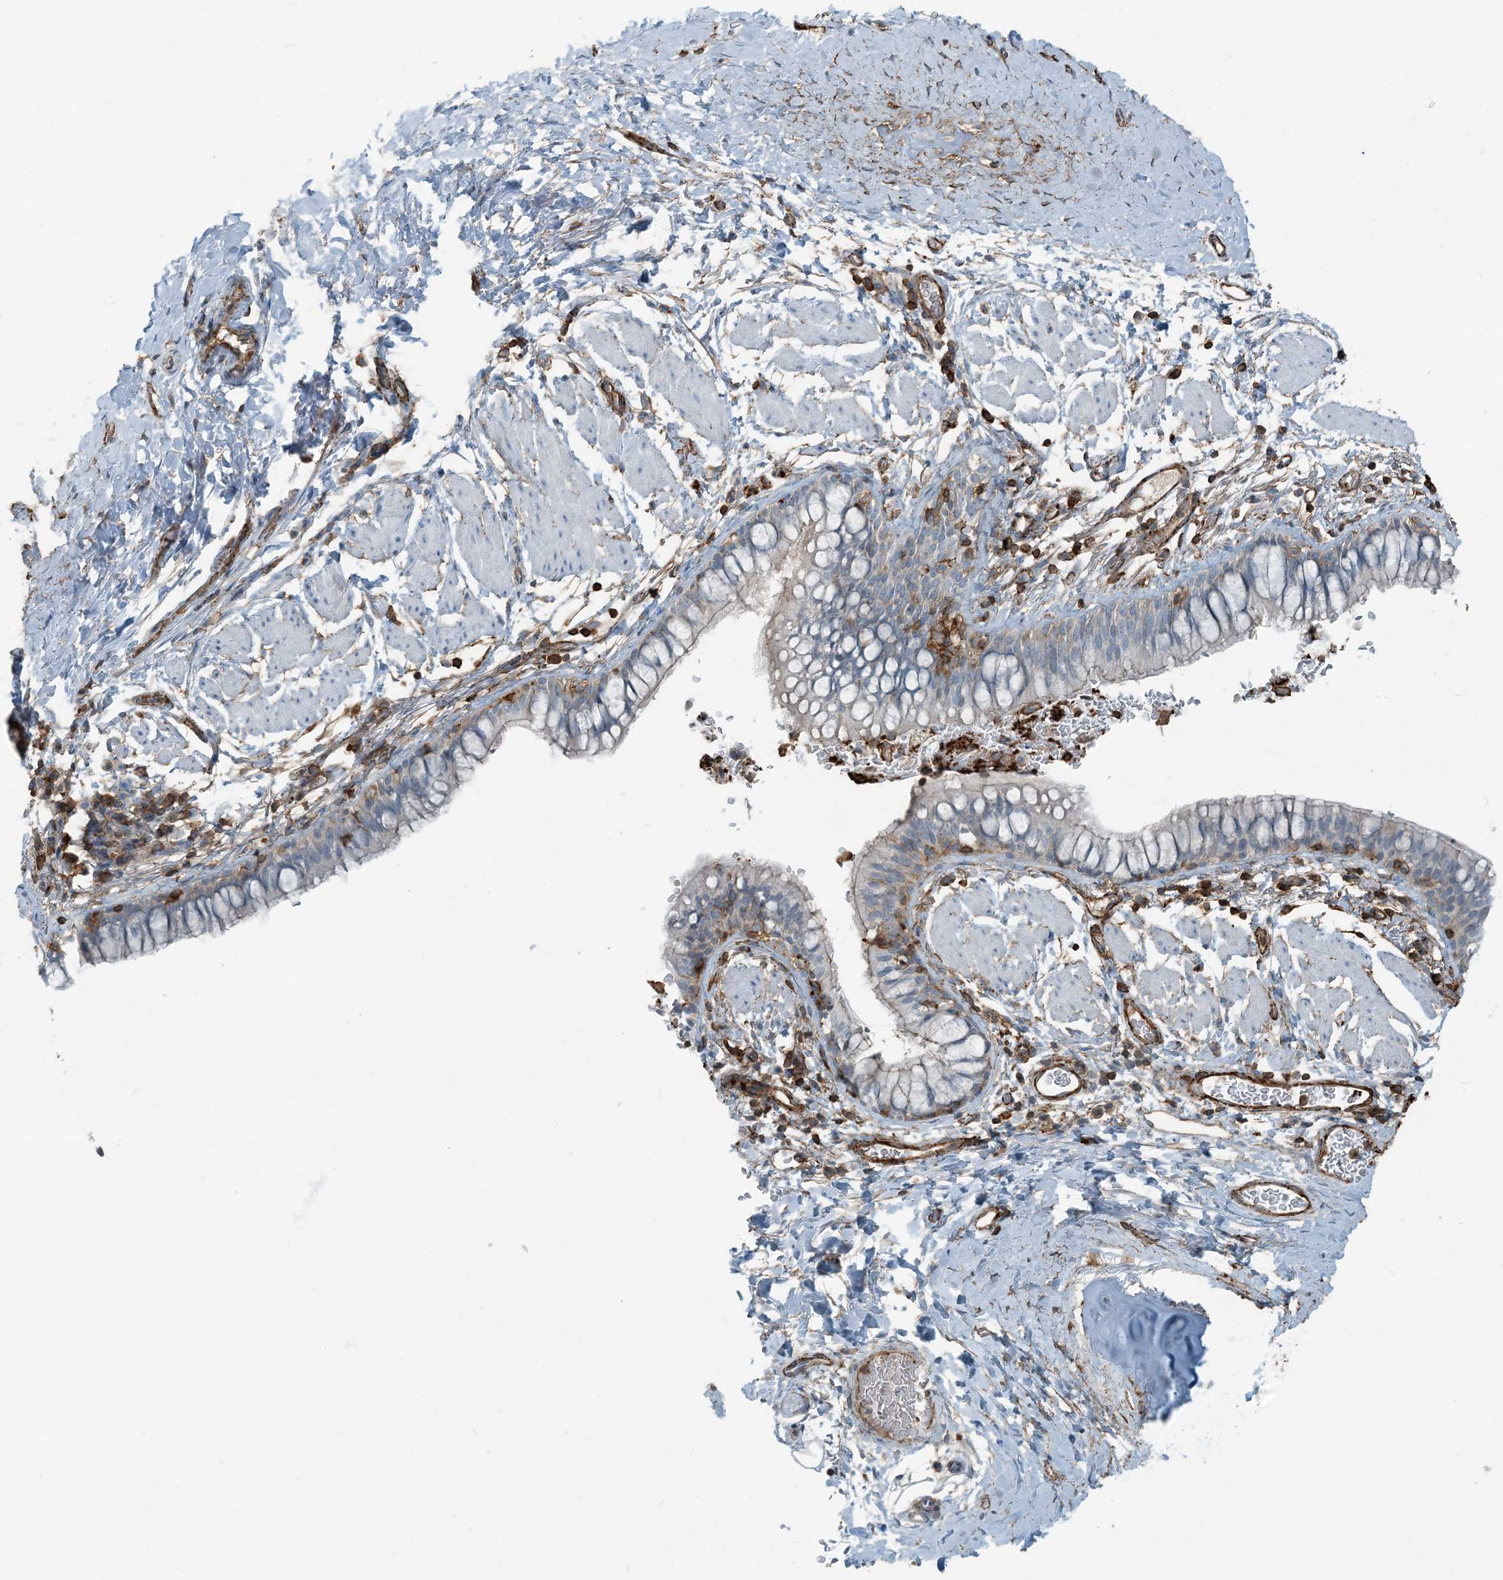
{"staining": {"intensity": "negative", "quantity": "none", "location": "none"}, "tissue": "bronchus", "cell_type": "Respiratory epithelial cells", "image_type": "normal", "snomed": [{"axis": "morphology", "description": "Normal tissue, NOS"}, {"axis": "topography", "description": "Cartilage tissue"}, {"axis": "topography", "description": "Bronchus"}], "caption": "High magnification brightfield microscopy of normal bronchus stained with DAB (3,3'-diaminobenzidine) (brown) and counterstained with hematoxylin (blue): respiratory epithelial cells show no significant staining.", "gene": "APOBEC3C", "patient": {"sex": "female", "age": 36}}